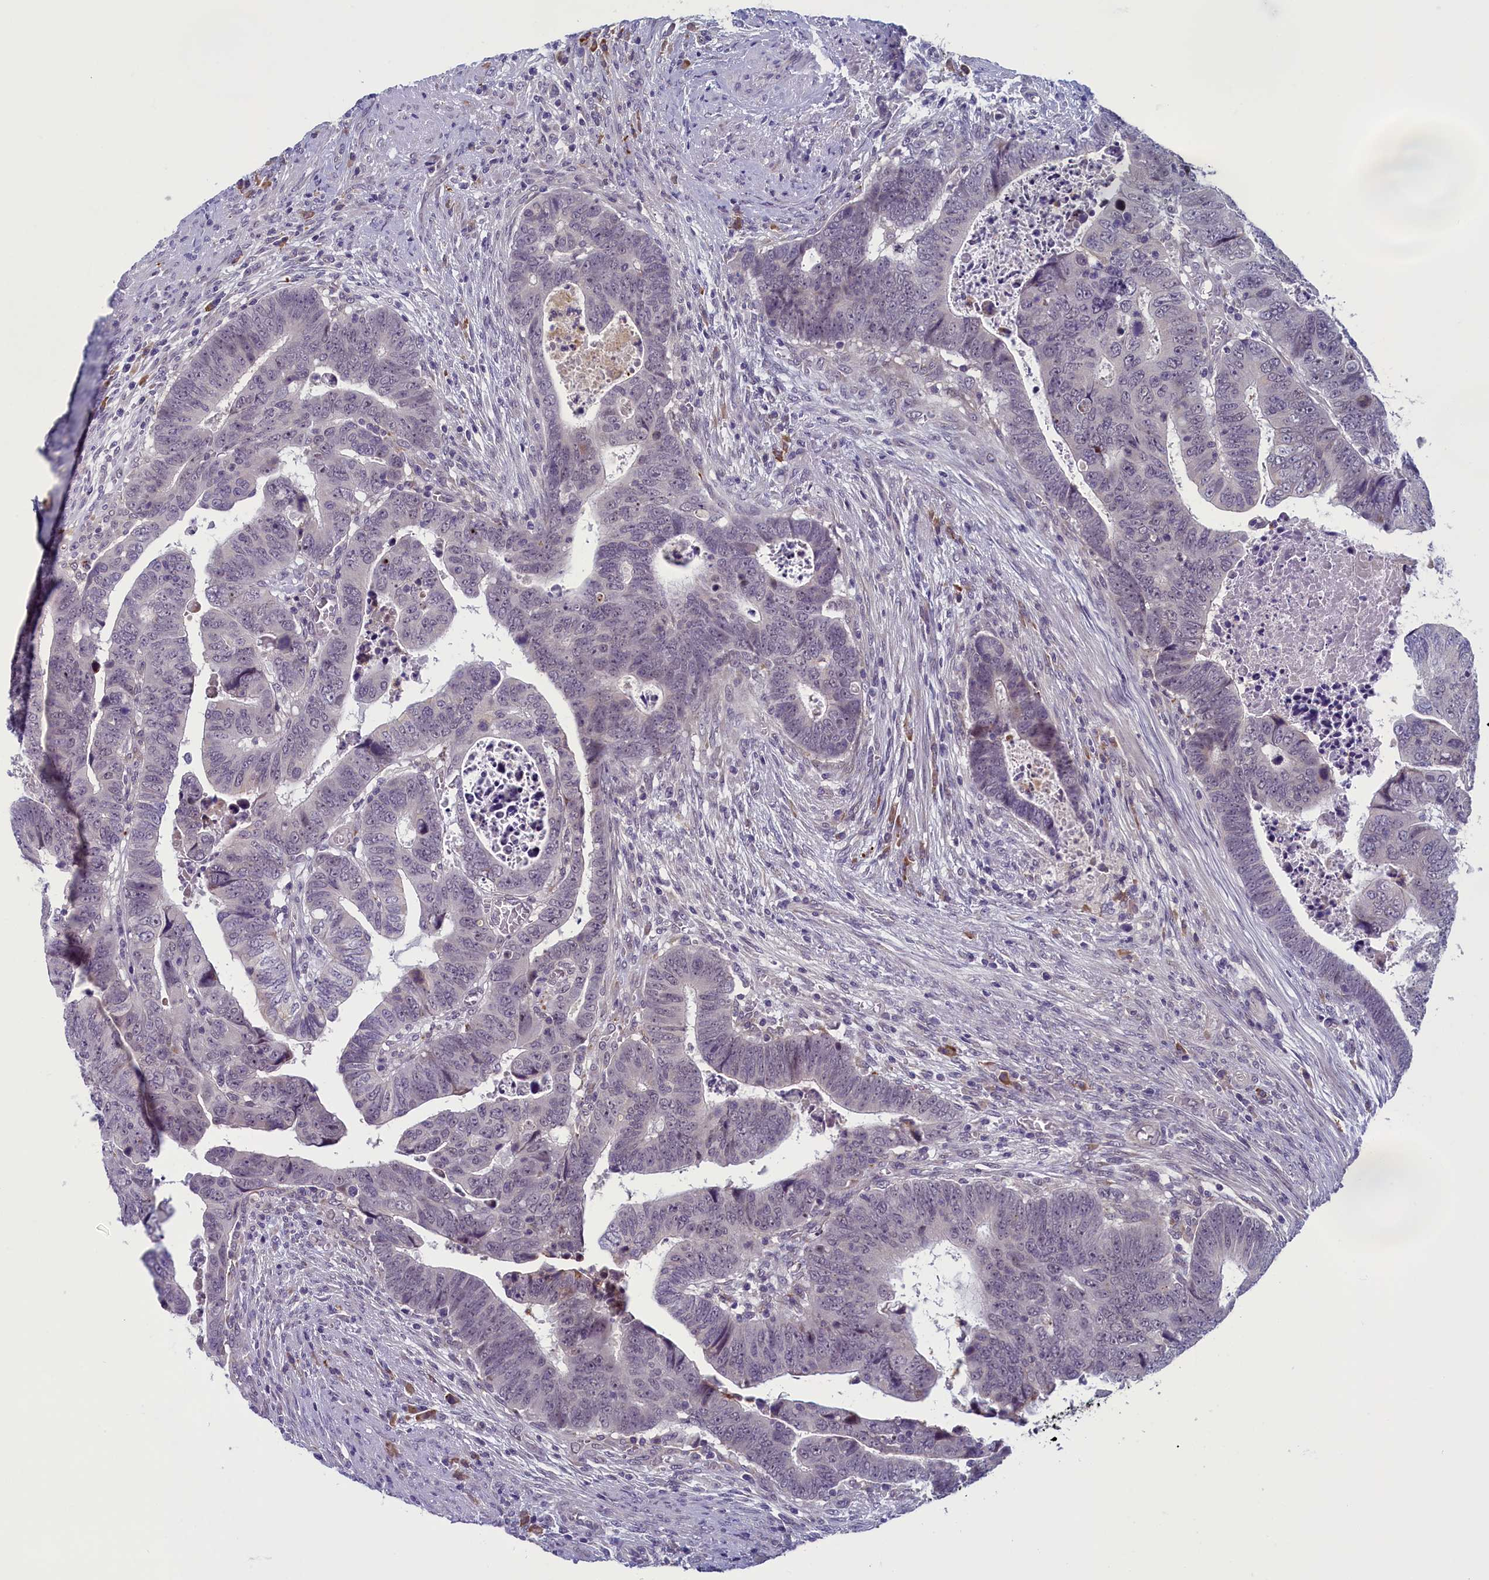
{"staining": {"intensity": "negative", "quantity": "none", "location": "none"}, "tissue": "colorectal cancer", "cell_type": "Tumor cells", "image_type": "cancer", "snomed": [{"axis": "morphology", "description": "Normal tissue, NOS"}, {"axis": "morphology", "description": "Adenocarcinoma, NOS"}, {"axis": "topography", "description": "Rectum"}], "caption": "Immunohistochemical staining of colorectal cancer shows no significant expression in tumor cells. (DAB (3,3'-diaminobenzidine) immunohistochemistry visualized using brightfield microscopy, high magnification).", "gene": "CNEP1R1", "patient": {"sex": "female", "age": 65}}